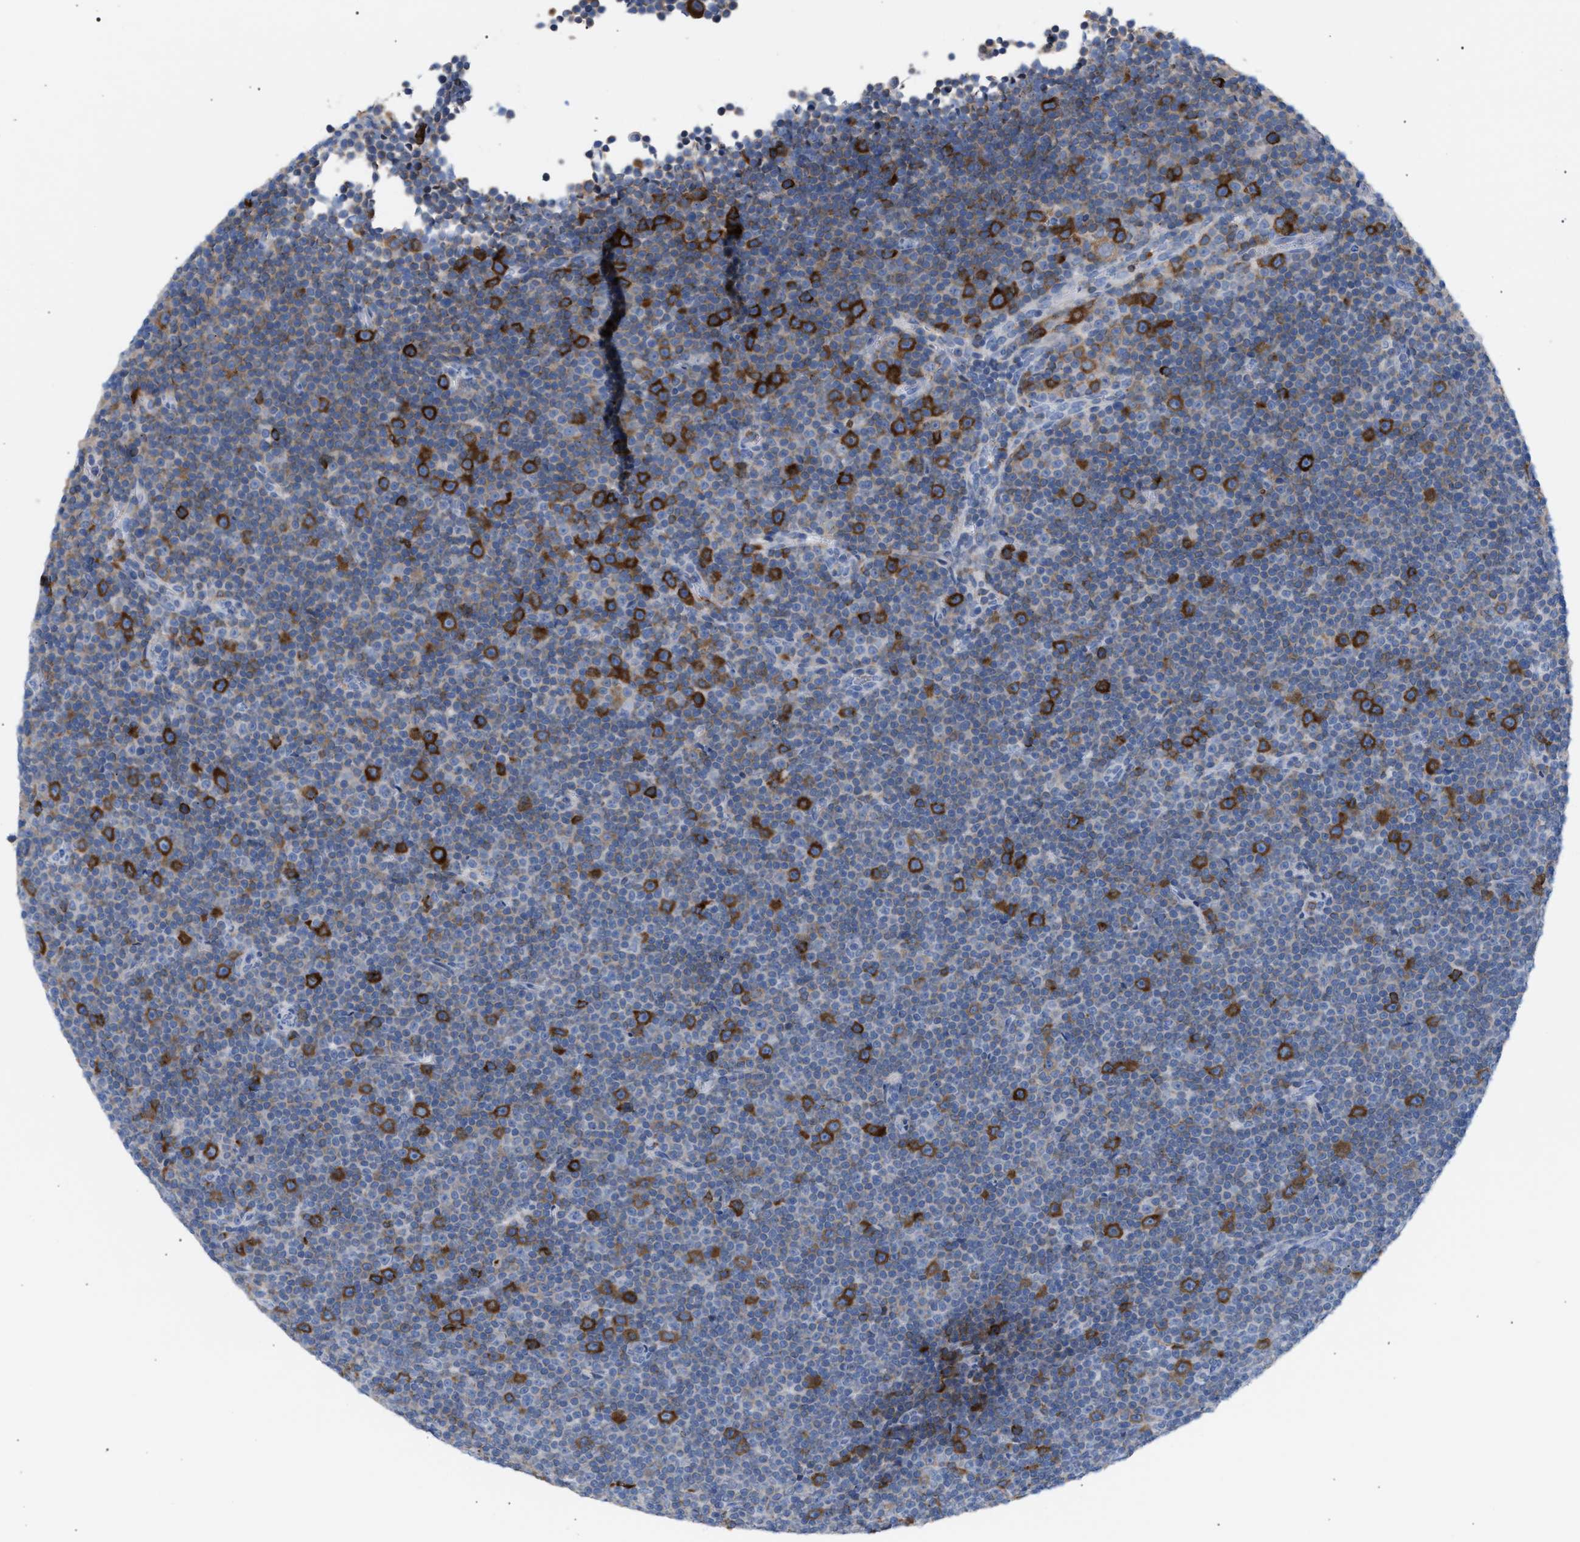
{"staining": {"intensity": "strong", "quantity": "25%-75%", "location": "cytoplasmic/membranous"}, "tissue": "lymphoma", "cell_type": "Tumor cells", "image_type": "cancer", "snomed": [{"axis": "morphology", "description": "Malignant lymphoma, non-Hodgkin's type, Low grade"}, {"axis": "topography", "description": "Lymph node"}], "caption": "Immunohistochemistry (DAB (3,3'-diaminobenzidine)) staining of lymphoma demonstrates strong cytoplasmic/membranous protein expression in about 25%-75% of tumor cells. Nuclei are stained in blue.", "gene": "TACC3", "patient": {"sex": "female", "age": 67}}